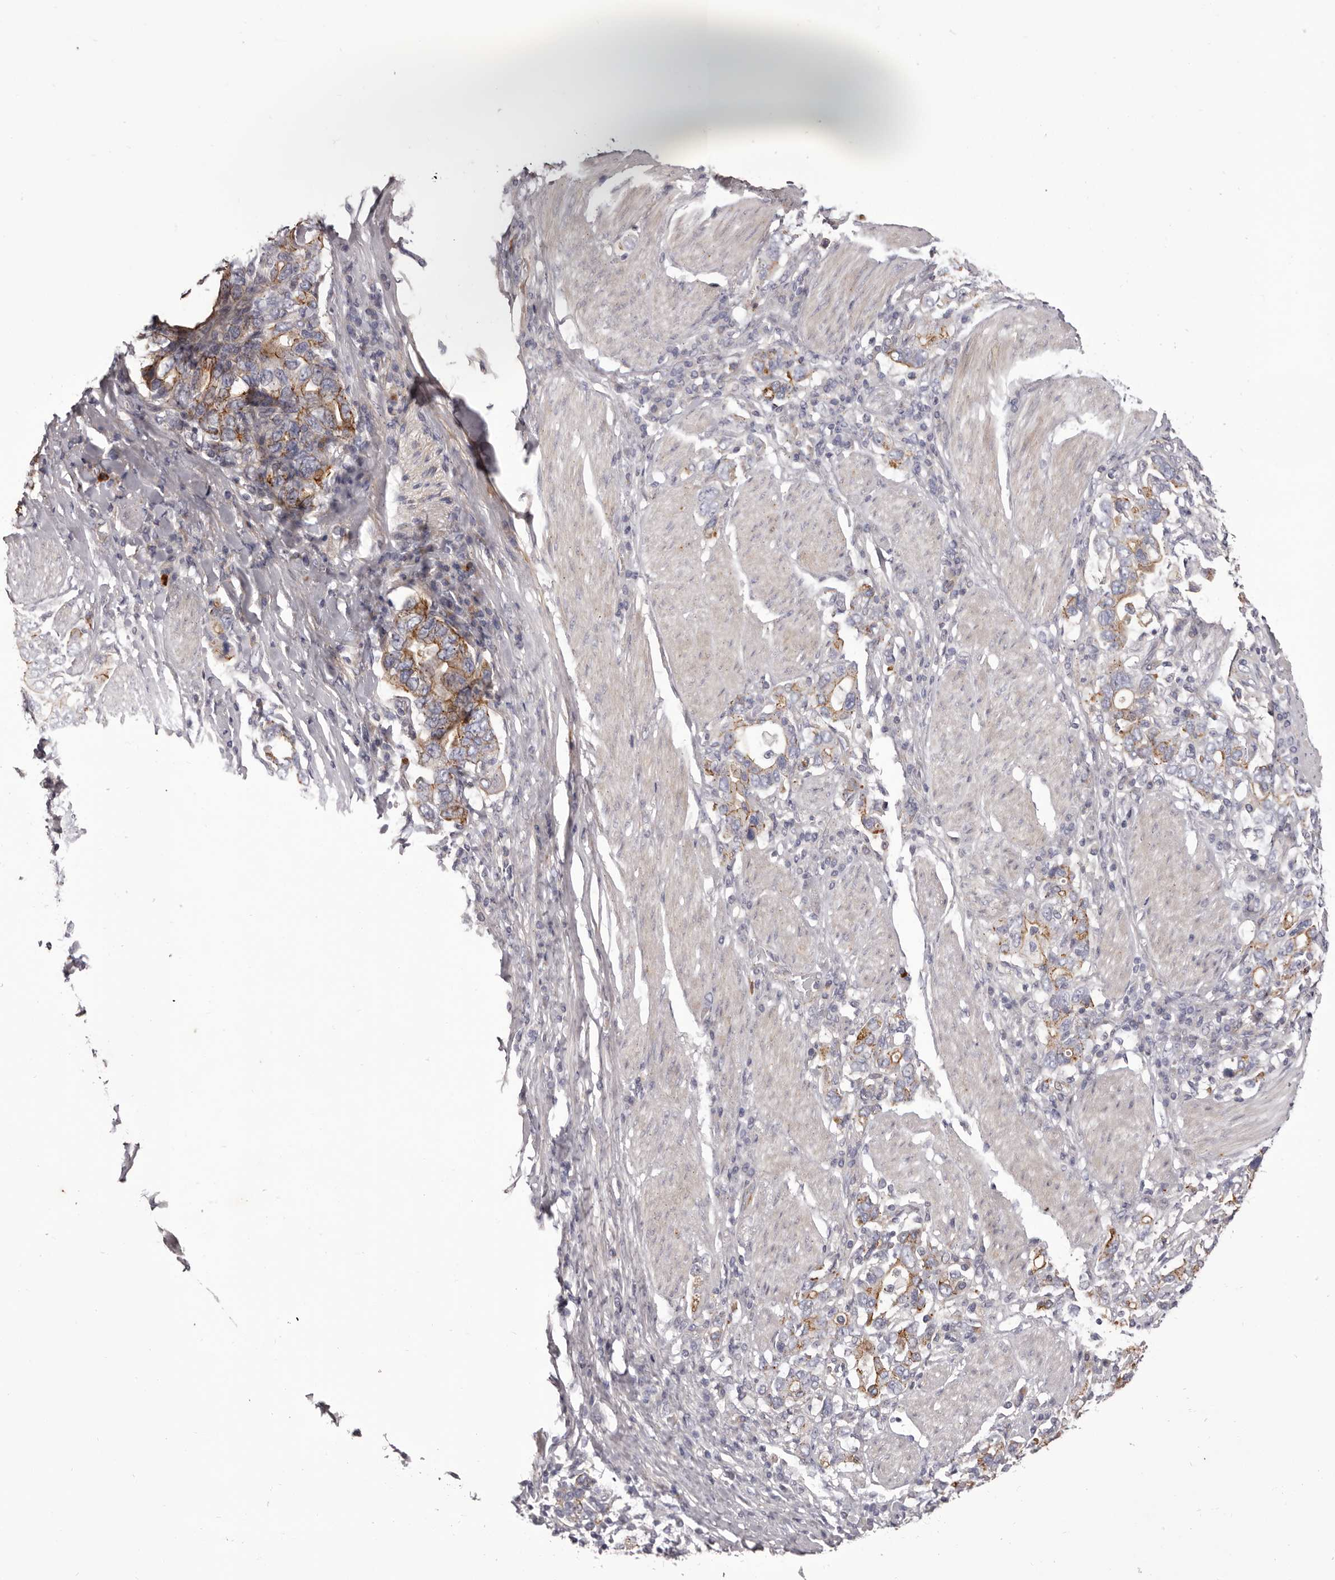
{"staining": {"intensity": "moderate", "quantity": "25%-75%", "location": "cytoplasmic/membranous"}, "tissue": "stomach cancer", "cell_type": "Tumor cells", "image_type": "cancer", "snomed": [{"axis": "morphology", "description": "Adenocarcinoma, NOS"}, {"axis": "topography", "description": "Stomach, upper"}], "caption": "There is medium levels of moderate cytoplasmic/membranous expression in tumor cells of stomach cancer (adenocarcinoma), as demonstrated by immunohistochemical staining (brown color).", "gene": "PEG10", "patient": {"sex": "male", "age": 62}}